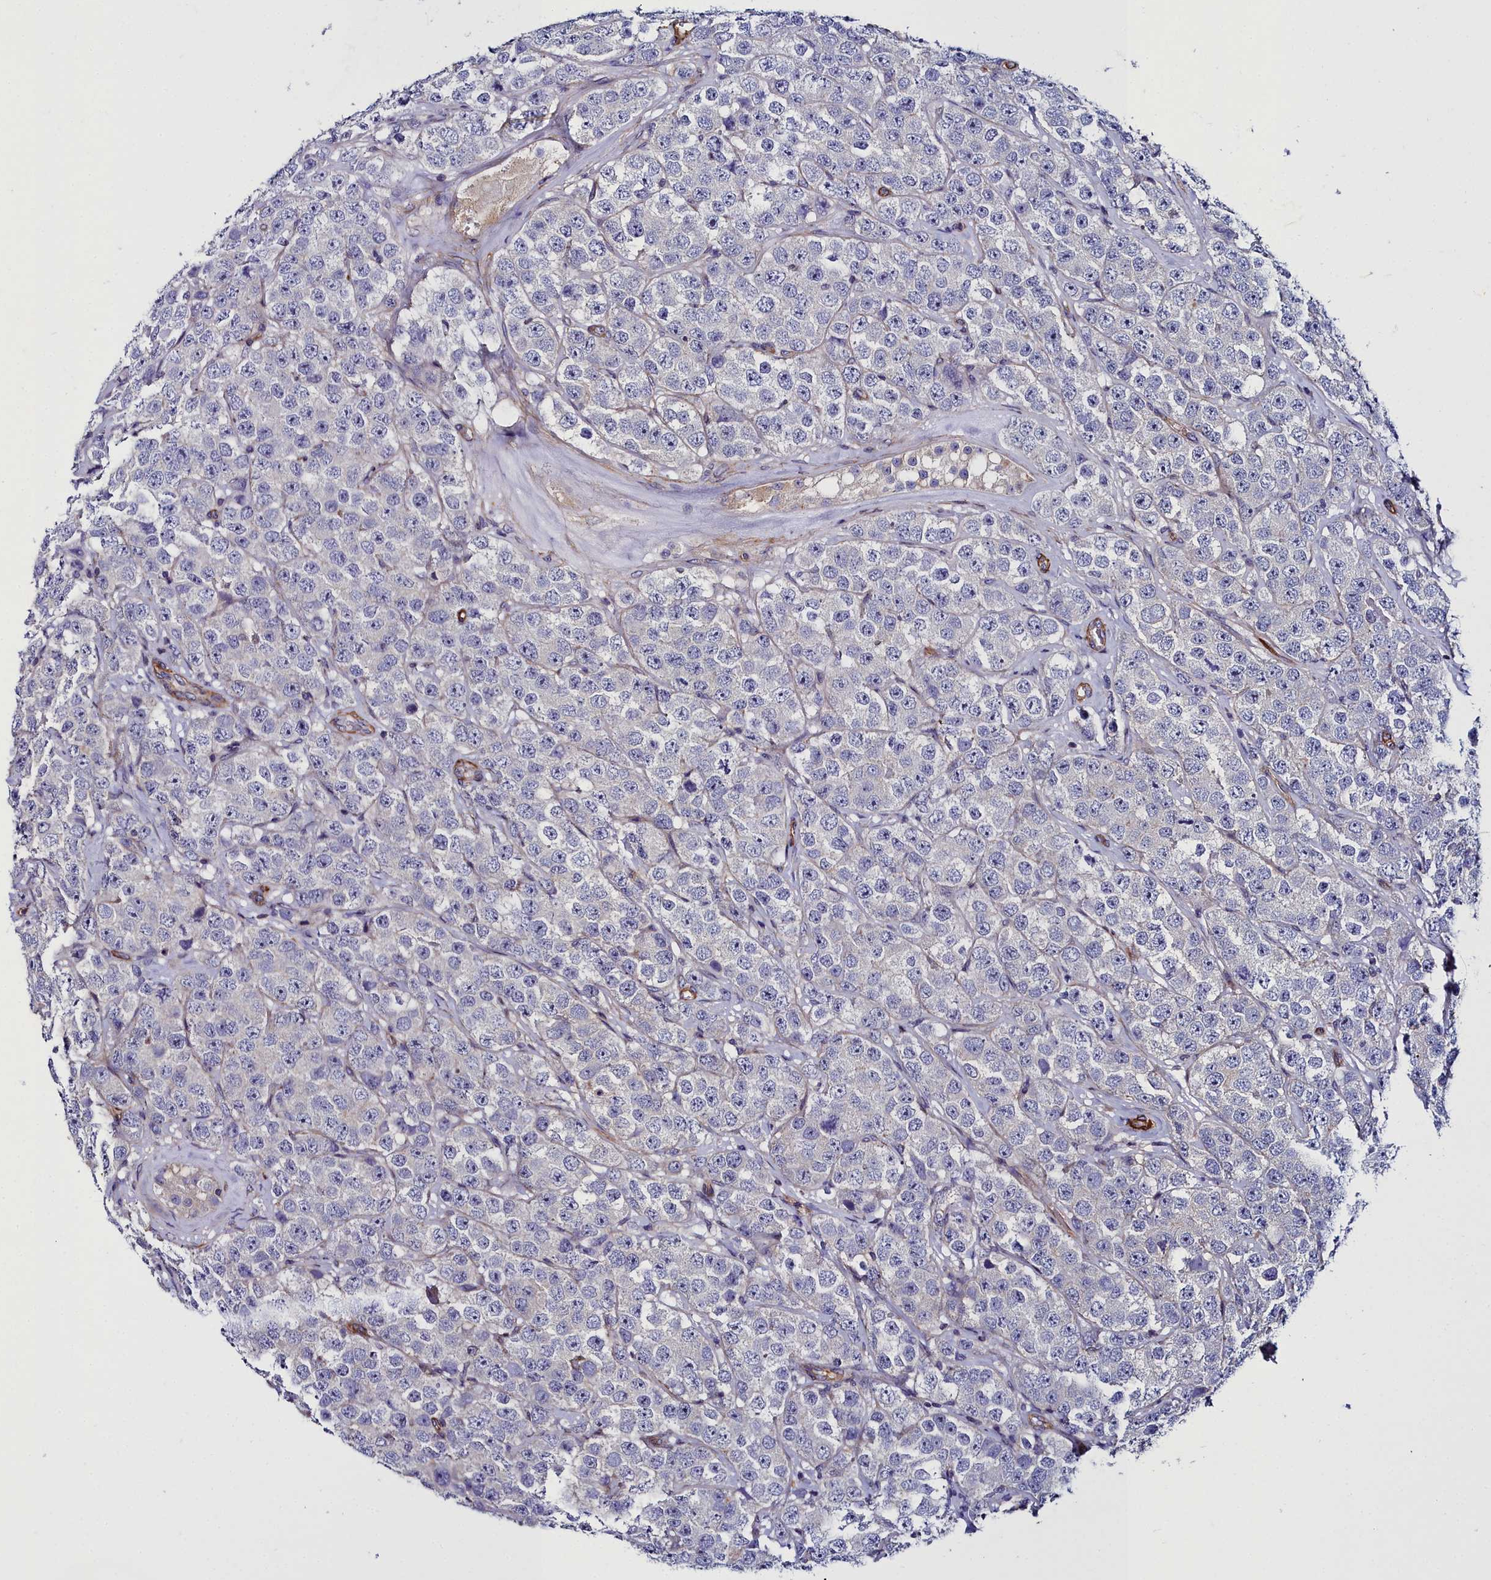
{"staining": {"intensity": "negative", "quantity": "none", "location": "none"}, "tissue": "testis cancer", "cell_type": "Tumor cells", "image_type": "cancer", "snomed": [{"axis": "morphology", "description": "Seminoma, NOS"}, {"axis": "topography", "description": "Testis"}], "caption": "A high-resolution histopathology image shows immunohistochemistry (IHC) staining of testis seminoma, which displays no significant staining in tumor cells.", "gene": "FADS3", "patient": {"sex": "male", "age": 28}}